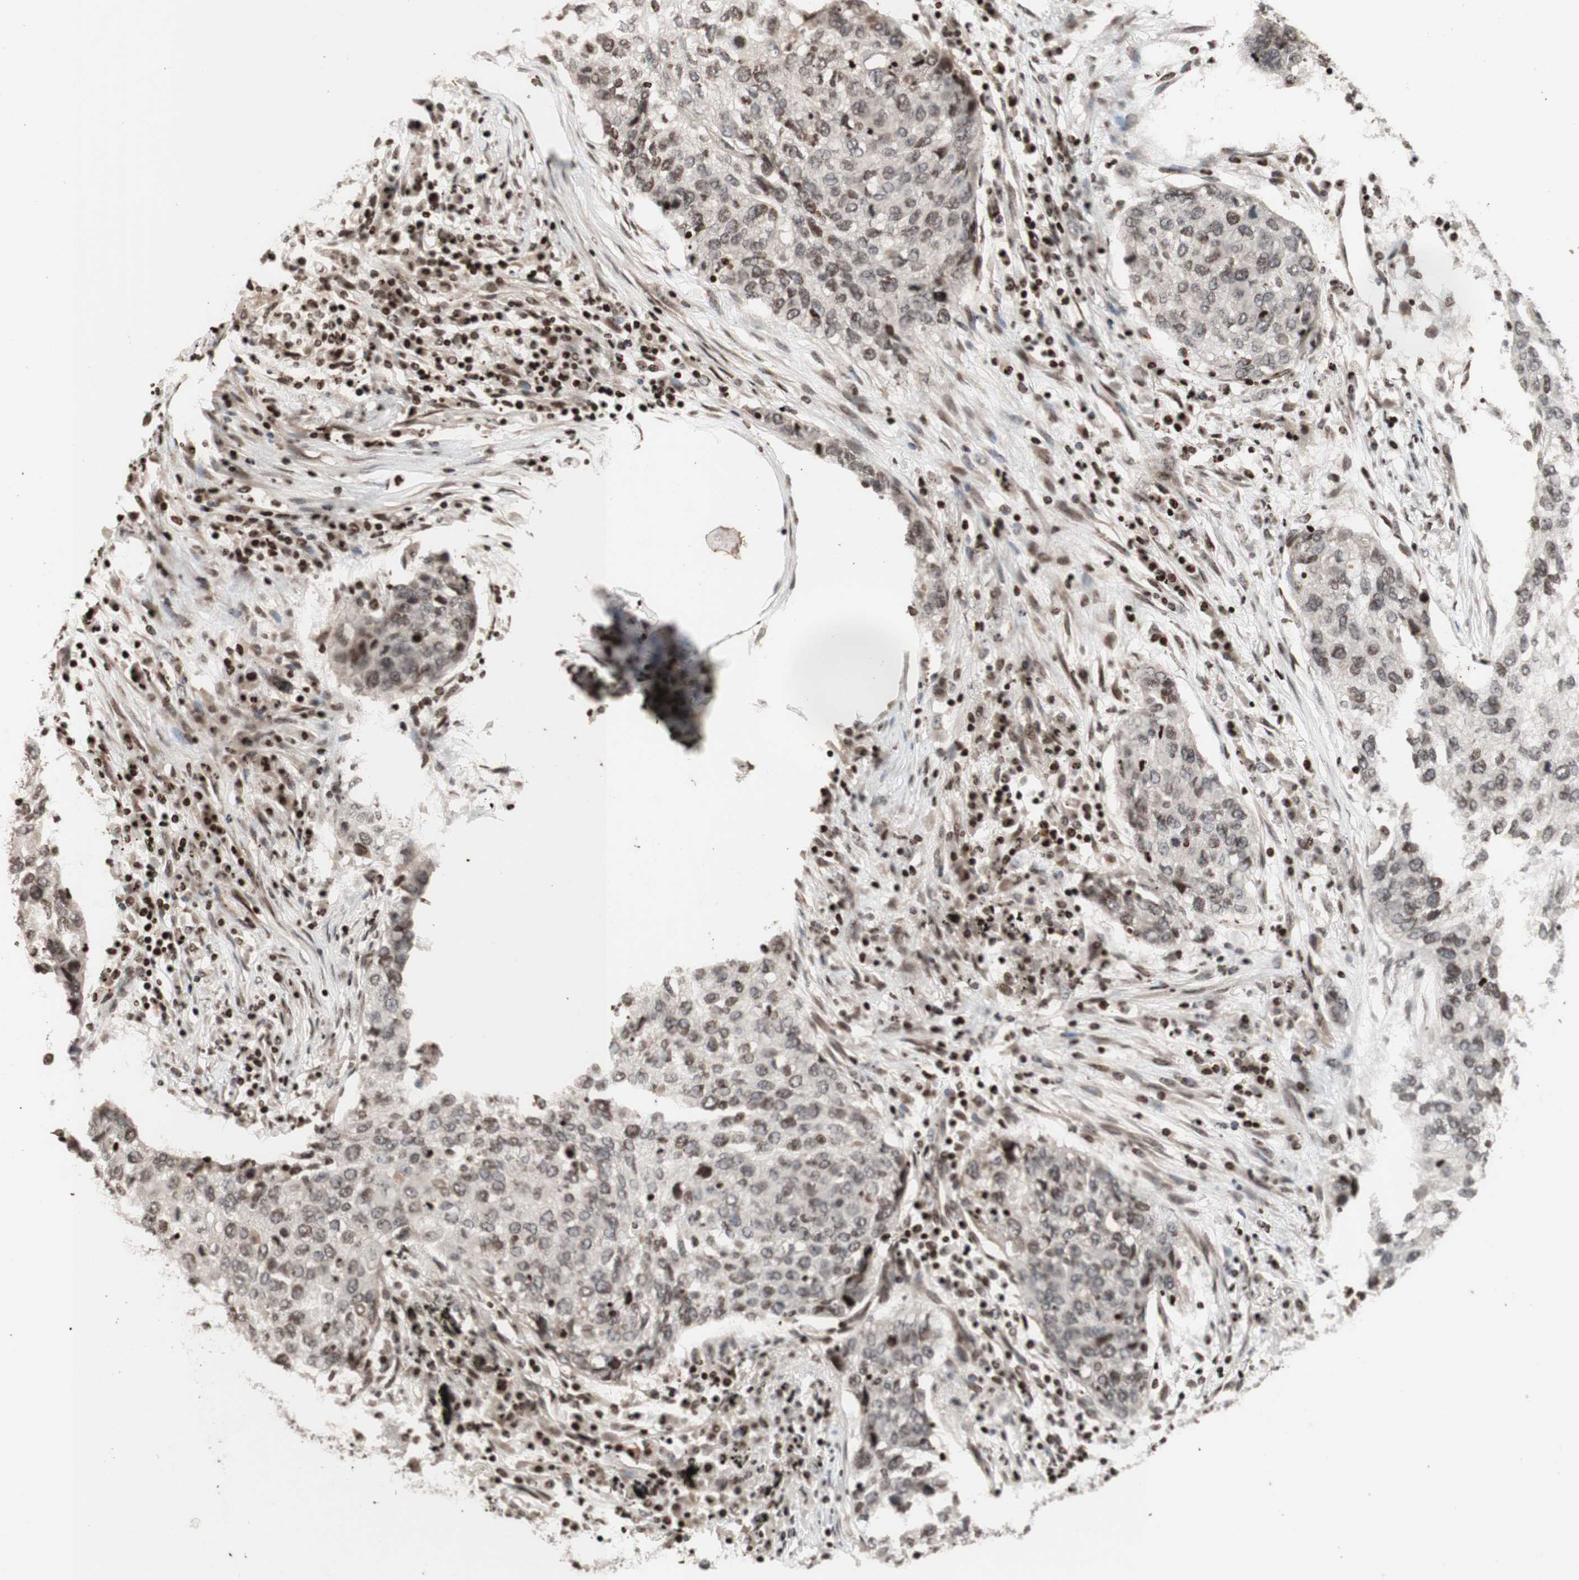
{"staining": {"intensity": "negative", "quantity": "none", "location": "none"}, "tissue": "lung cancer", "cell_type": "Tumor cells", "image_type": "cancer", "snomed": [{"axis": "morphology", "description": "Squamous cell carcinoma, NOS"}, {"axis": "topography", "description": "Lung"}], "caption": "Protein analysis of lung cancer (squamous cell carcinoma) exhibits no significant expression in tumor cells.", "gene": "POLA1", "patient": {"sex": "female", "age": 63}}